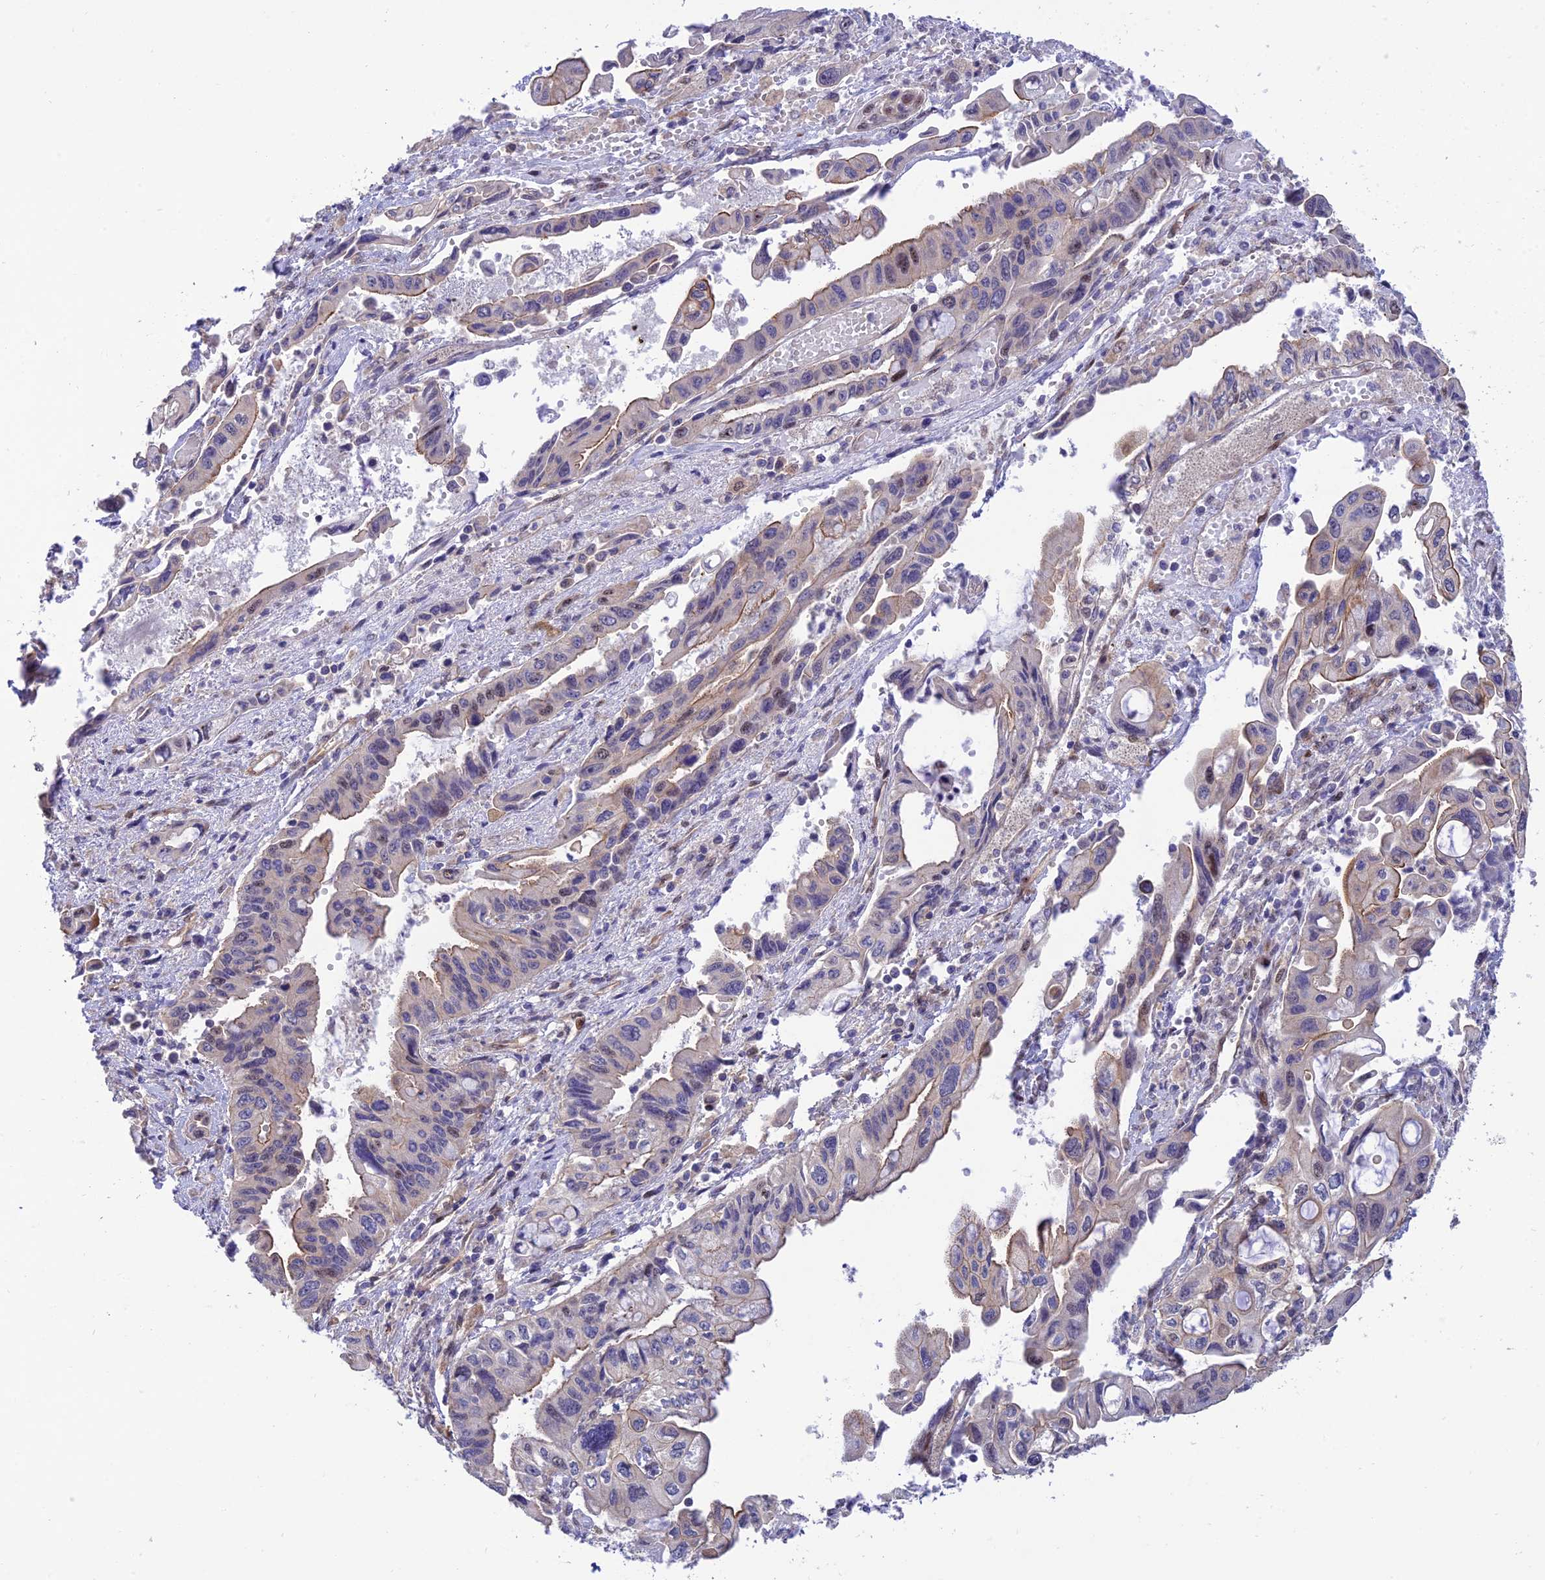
{"staining": {"intensity": "moderate", "quantity": "<25%", "location": "cytoplasmic/membranous,nuclear"}, "tissue": "pancreatic cancer", "cell_type": "Tumor cells", "image_type": "cancer", "snomed": [{"axis": "morphology", "description": "Adenocarcinoma, NOS"}, {"axis": "topography", "description": "Pancreas"}], "caption": "Pancreatic adenocarcinoma stained with IHC demonstrates moderate cytoplasmic/membranous and nuclear expression in approximately <25% of tumor cells.", "gene": "ZNF584", "patient": {"sex": "female", "age": 50}}